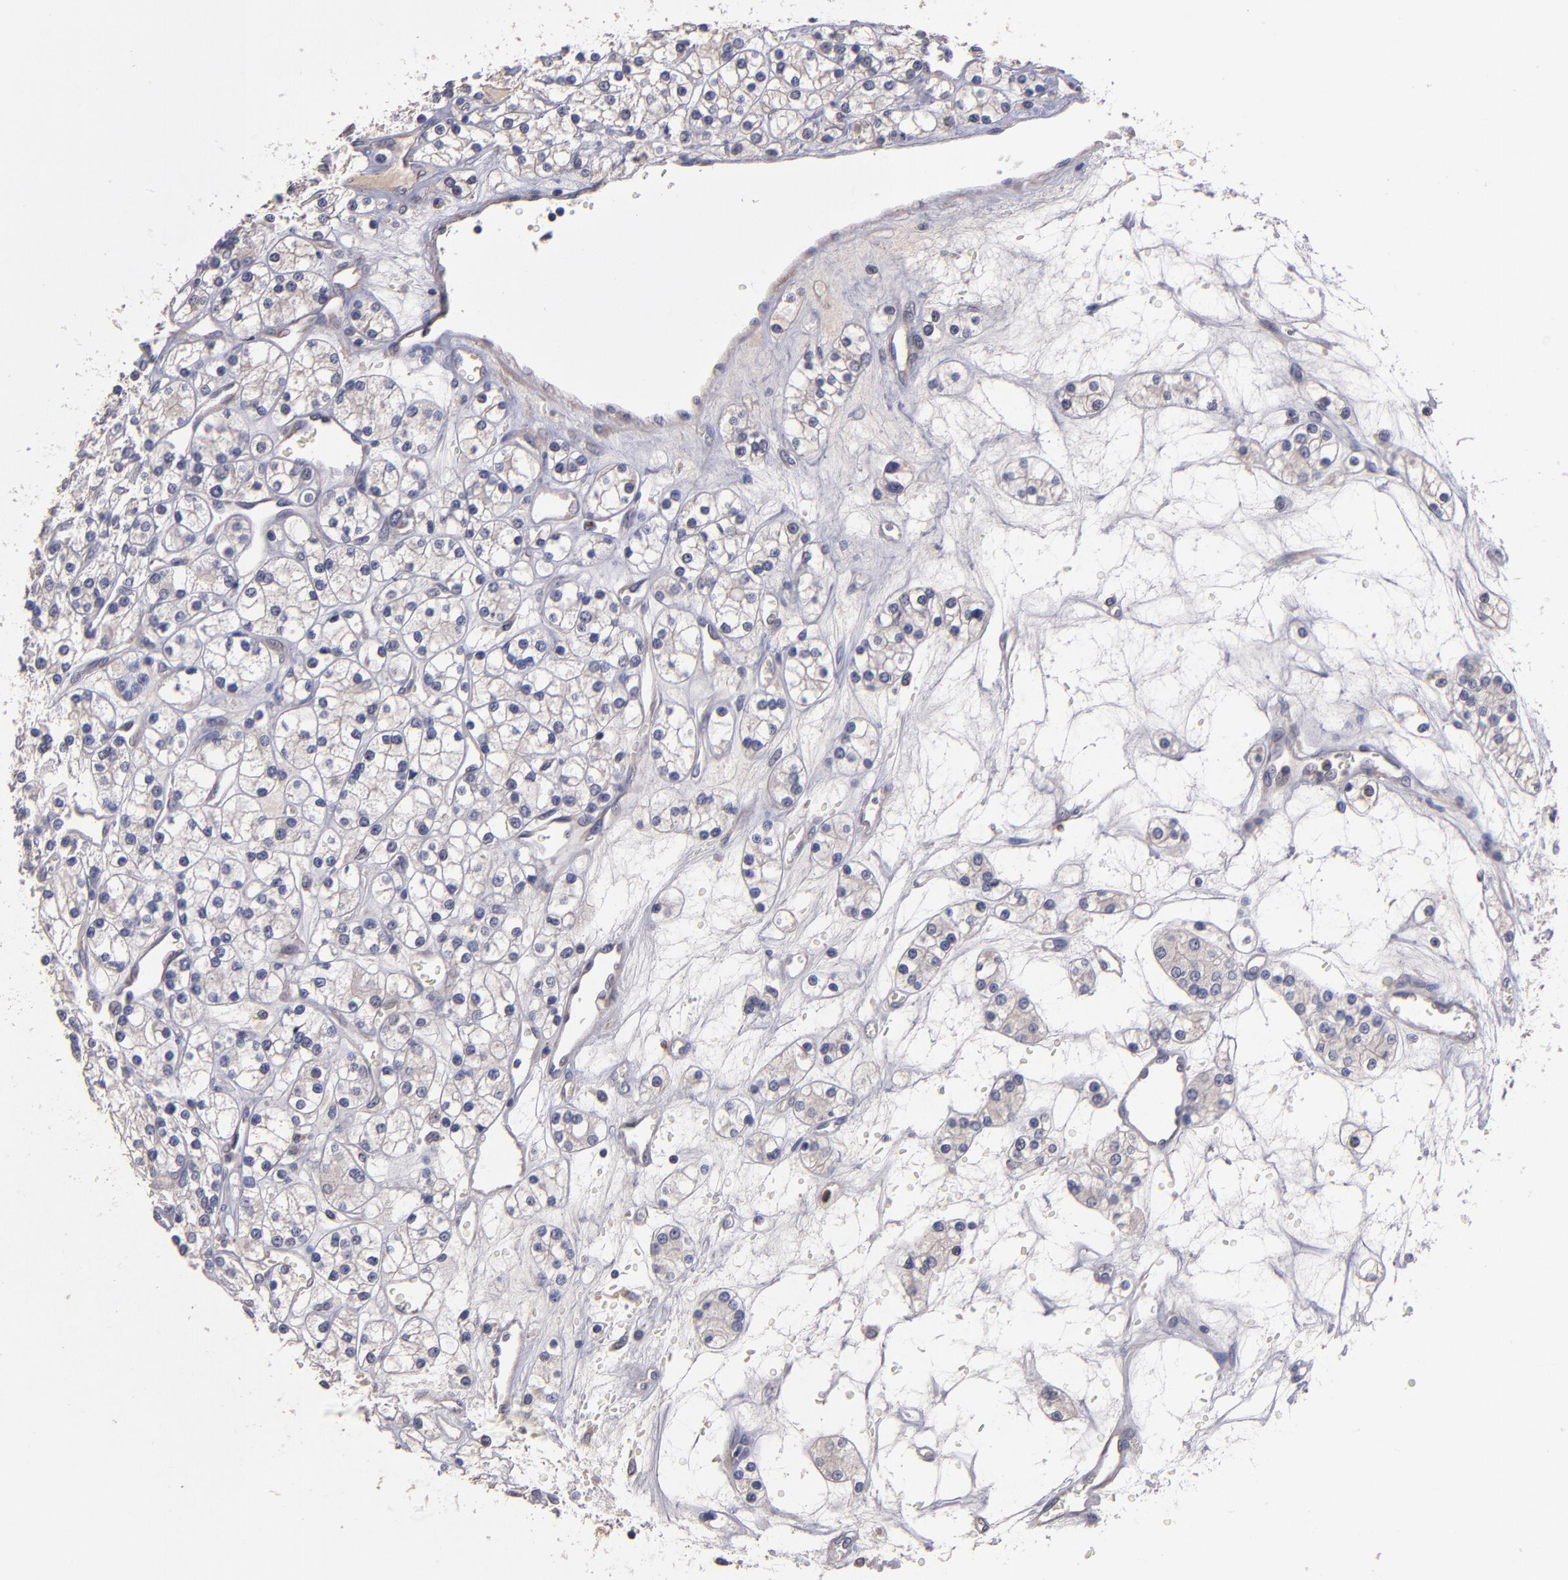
{"staining": {"intensity": "weak", "quantity": "<25%", "location": "cytoplasmic/membranous"}, "tissue": "renal cancer", "cell_type": "Tumor cells", "image_type": "cancer", "snomed": [{"axis": "morphology", "description": "Adenocarcinoma, NOS"}, {"axis": "topography", "description": "Kidney"}], "caption": "IHC photomicrograph of neoplastic tissue: renal adenocarcinoma stained with DAB displays no significant protein expression in tumor cells.", "gene": "MAGEE1", "patient": {"sex": "female", "age": 62}}